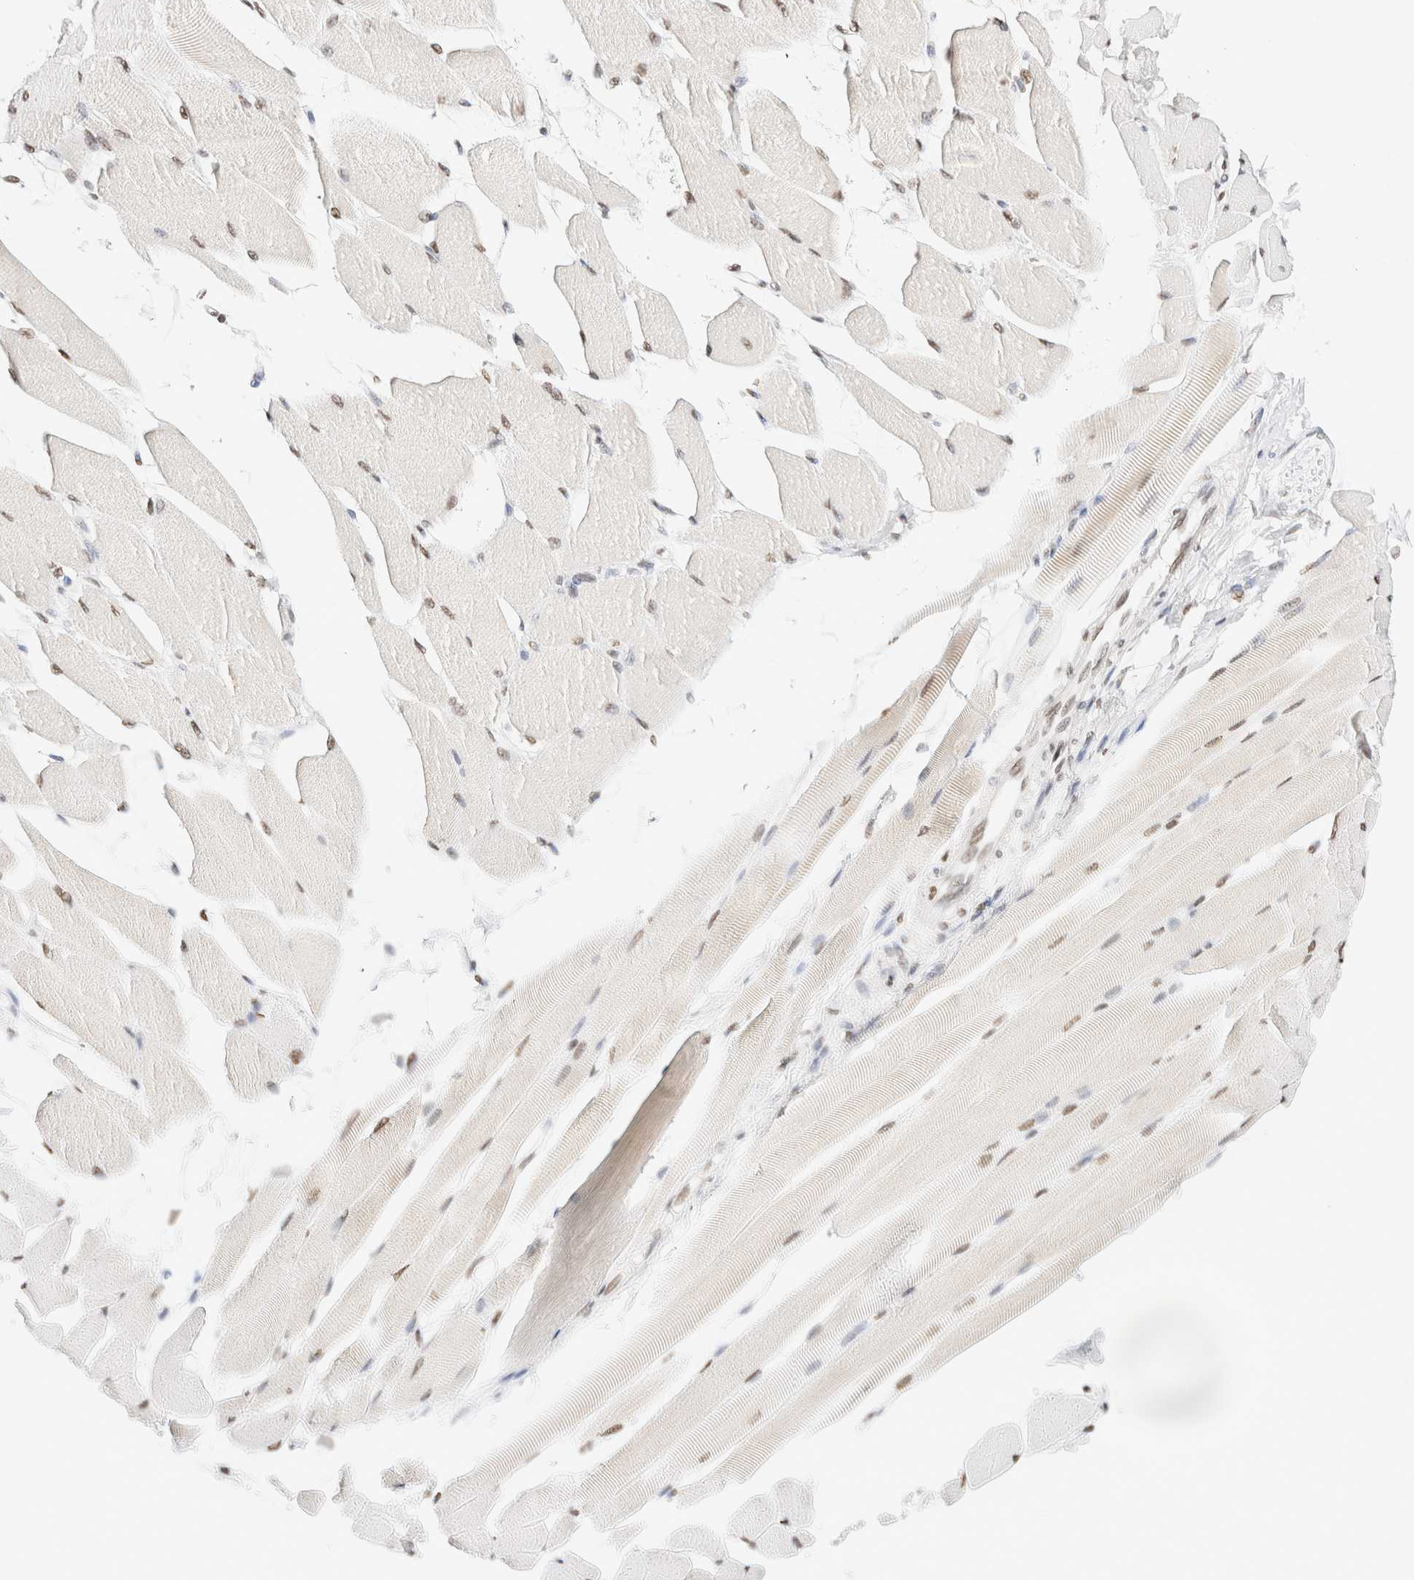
{"staining": {"intensity": "weak", "quantity": "25%-75%", "location": "nuclear"}, "tissue": "skeletal muscle", "cell_type": "Myocytes", "image_type": "normal", "snomed": [{"axis": "morphology", "description": "Normal tissue, NOS"}, {"axis": "topography", "description": "Skeletal muscle"}, {"axis": "topography", "description": "Peripheral nerve tissue"}], "caption": "The histopathology image demonstrates a brown stain indicating the presence of a protein in the nuclear of myocytes in skeletal muscle.", "gene": "SUPT3H", "patient": {"sex": "female", "age": 84}}